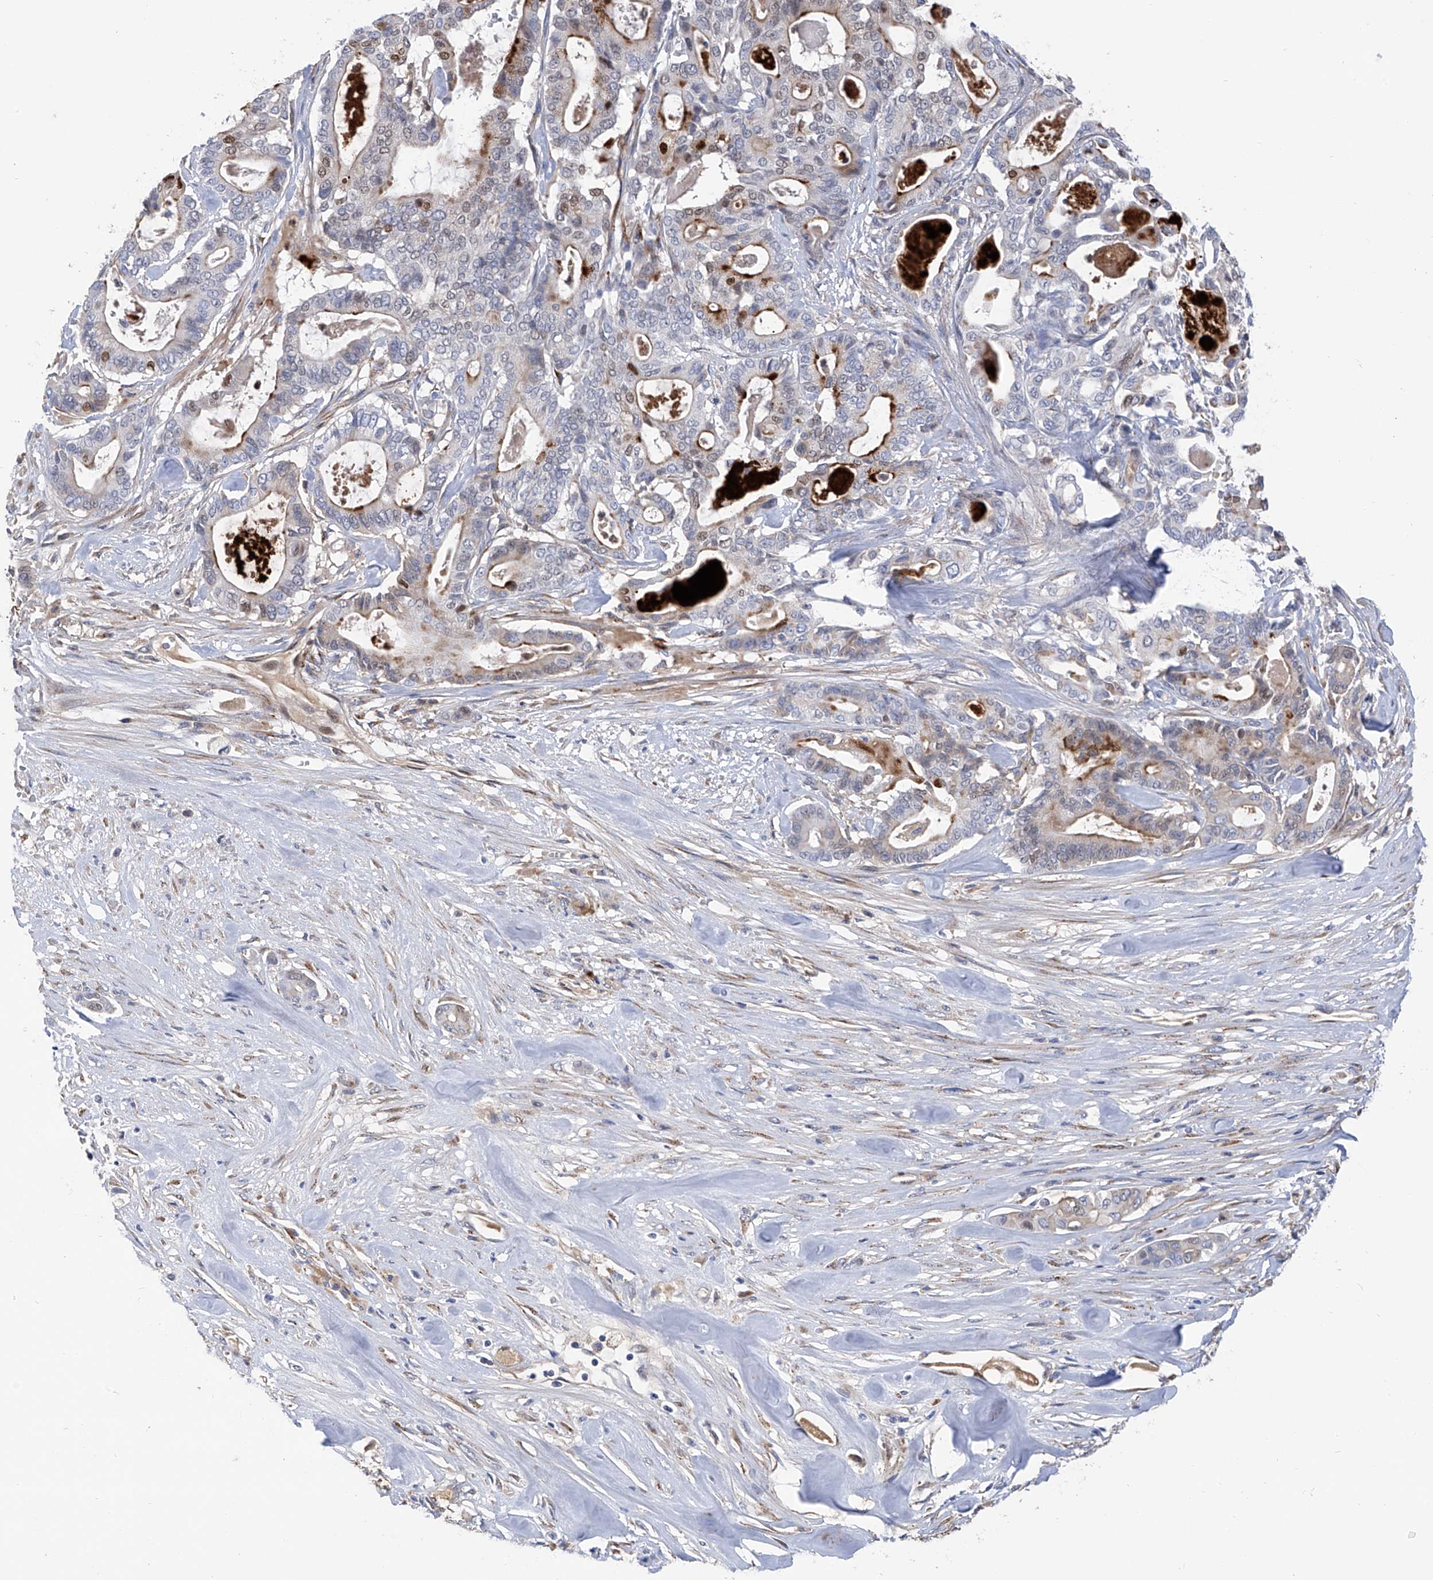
{"staining": {"intensity": "moderate", "quantity": "25%-75%", "location": "cytoplasmic/membranous,nuclear"}, "tissue": "pancreatic cancer", "cell_type": "Tumor cells", "image_type": "cancer", "snomed": [{"axis": "morphology", "description": "Adenocarcinoma, NOS"}, {"axis": "topography", "description": "Pancreas"}], "caption": "Pancreatic cancer was stained to show a protein in brown. There is medium levels of moderate cytoplasmic/membranous and nuclear staining in approximately 25%-75% of tumor cells.", "gene": "PHF20", "patient": {"sex": "male", "age": 63}}